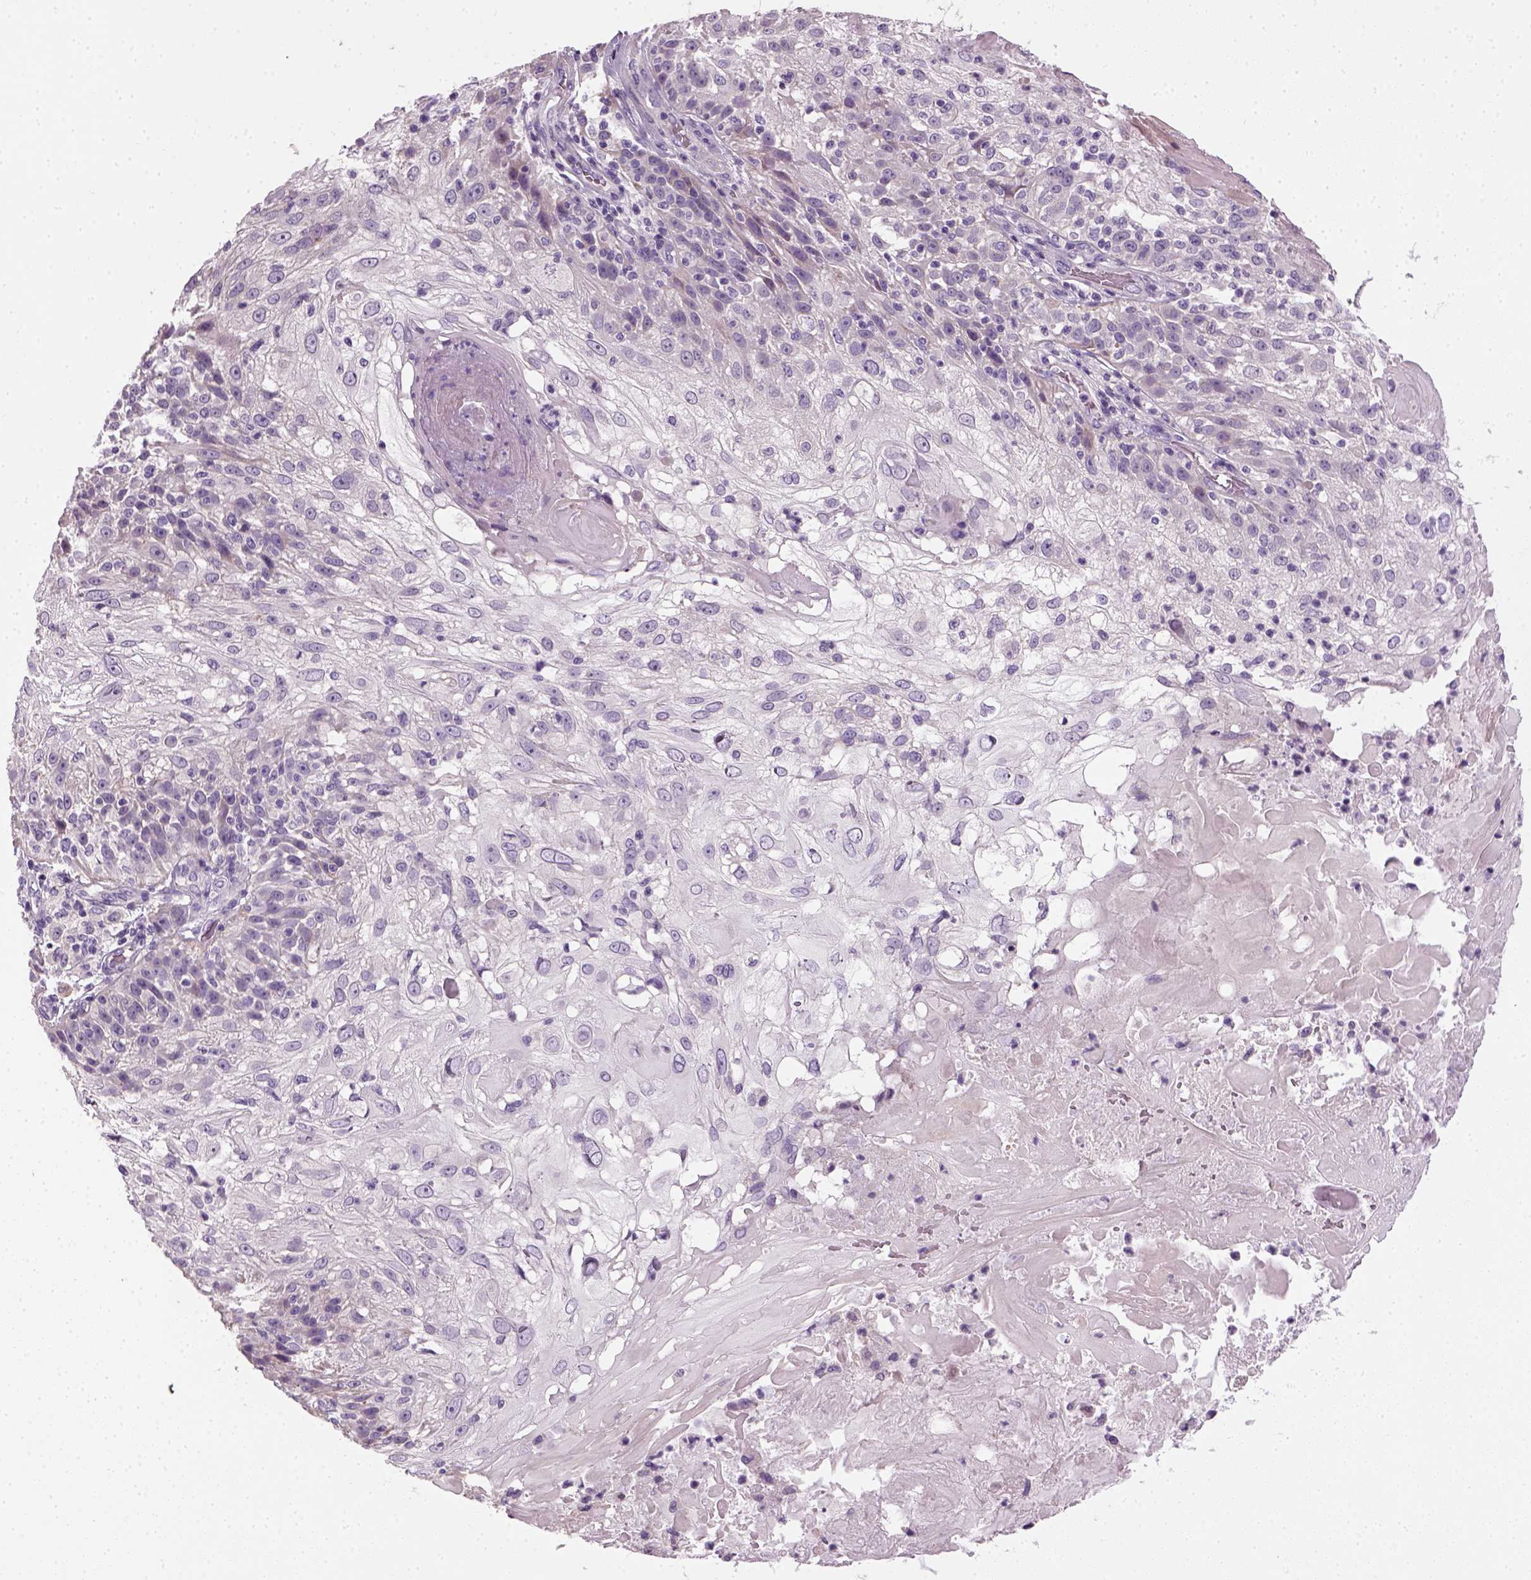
{"staining": {"intensity": "negative", "quantity": "none", "location": "none"}, "tissue": "skin cancer", "cell_type": "Tumor cells", "image_type": "cancer", "snomed": [{"axis": "morphology", "description": "Normal tissue, NOS"}, {"axis": "morphology", "description": "Squamous cell carcinoma, NOS"}, {"axis": "topography", "description": "Skin"}], "caption": "This is a photomicrograph of IHC staining of squamous cell carcinoma (skin), which shows no expression in tumor cells.", "gene": "ELOVL3", "patient": {"sex": "female", "age": 83}}